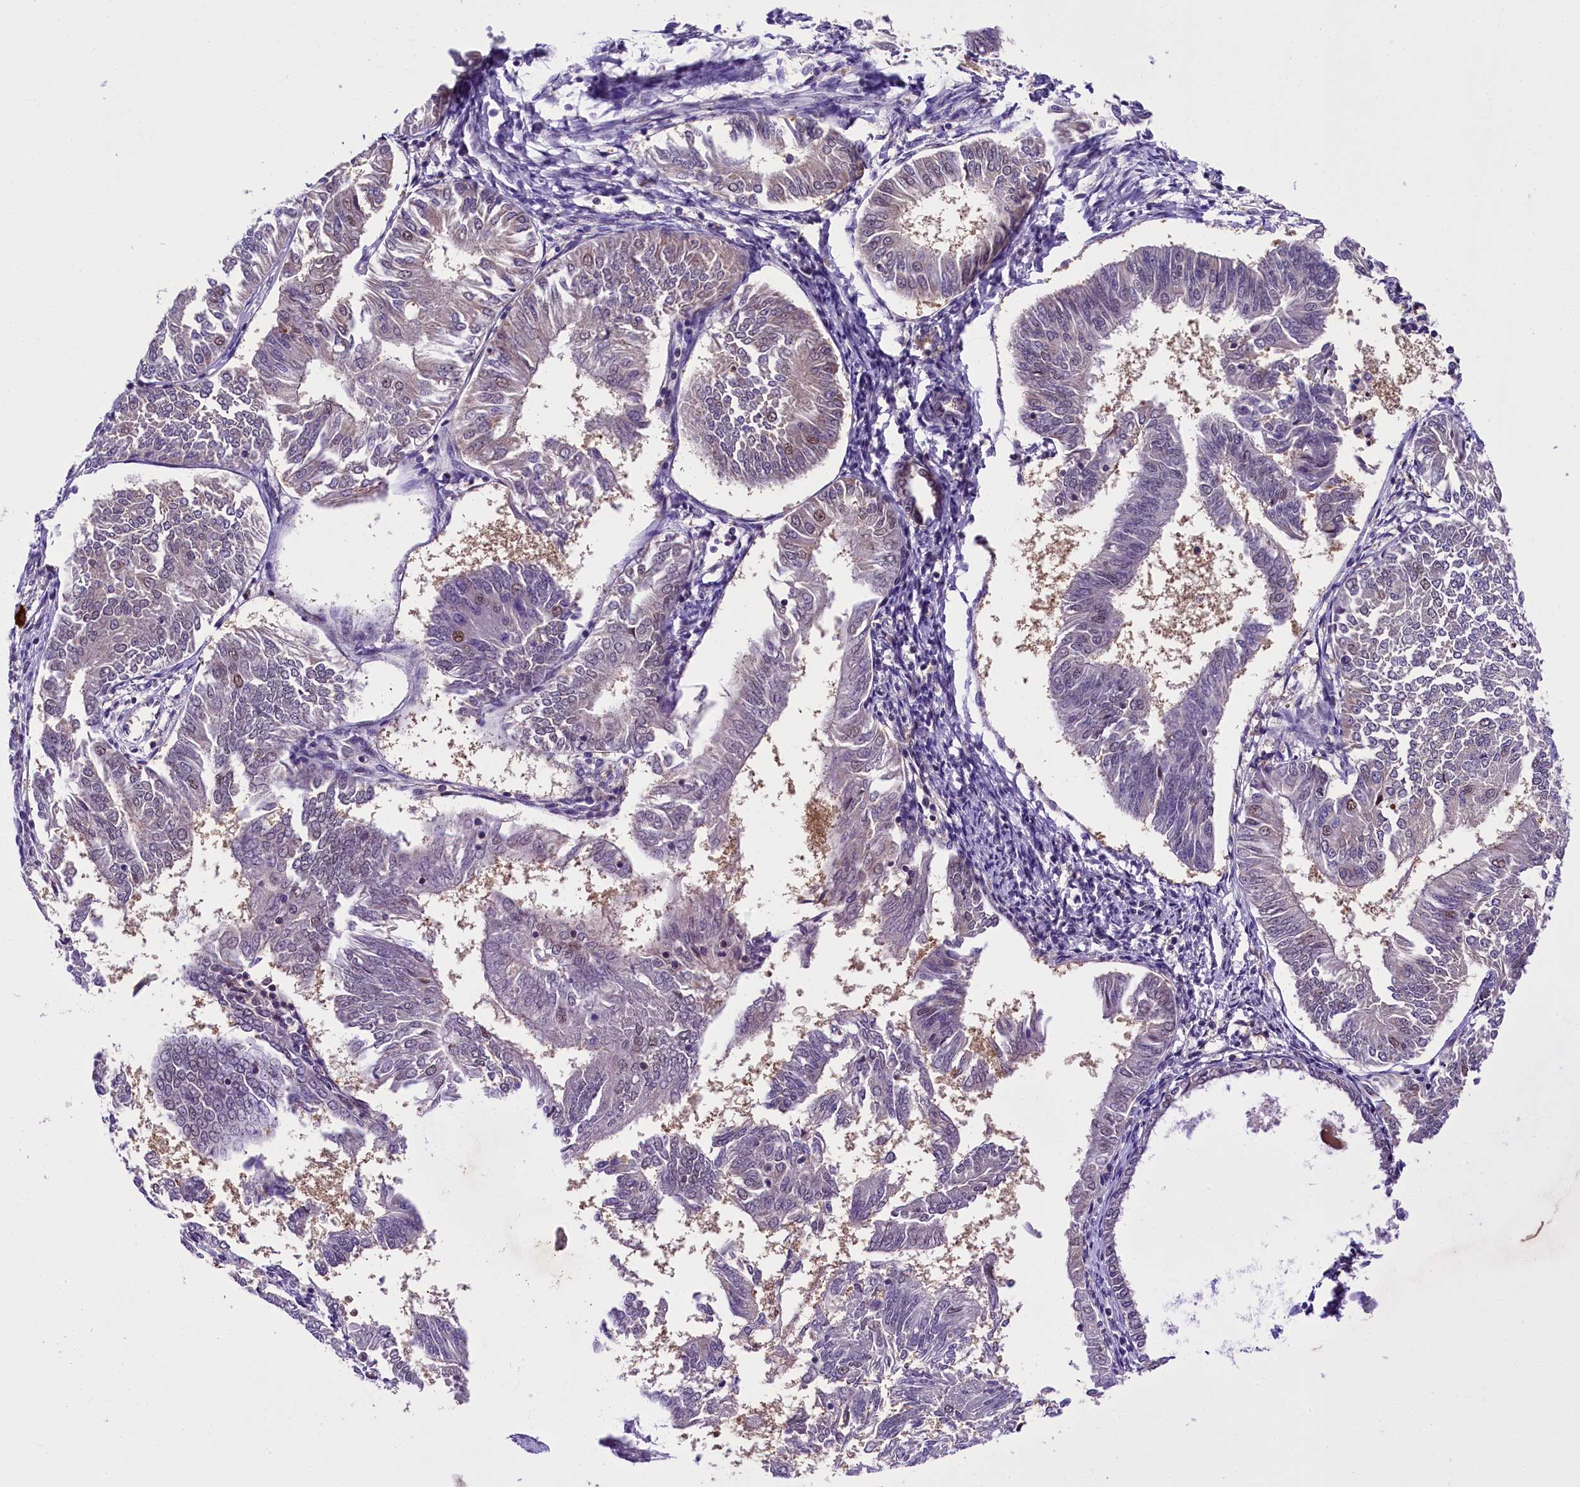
{"staining": {"intensity": "negative", "quantity": "none", "location": "none"}, "tissue": "endometrial cancer", "cell_type": "Tumor cells", "image_type": "cancer", "snomed": [{"axis": "morphology", "description": "Adenocarcinoma, NOS"}, {"axis": "topography", "description": "Endometrium"}], "caption": "Endometrial cancer stained for a protein using immunohistochemistry displays no expression tumor cells.", "gene": "IQCN", "patient": {"sex": "female", "age": 58}}